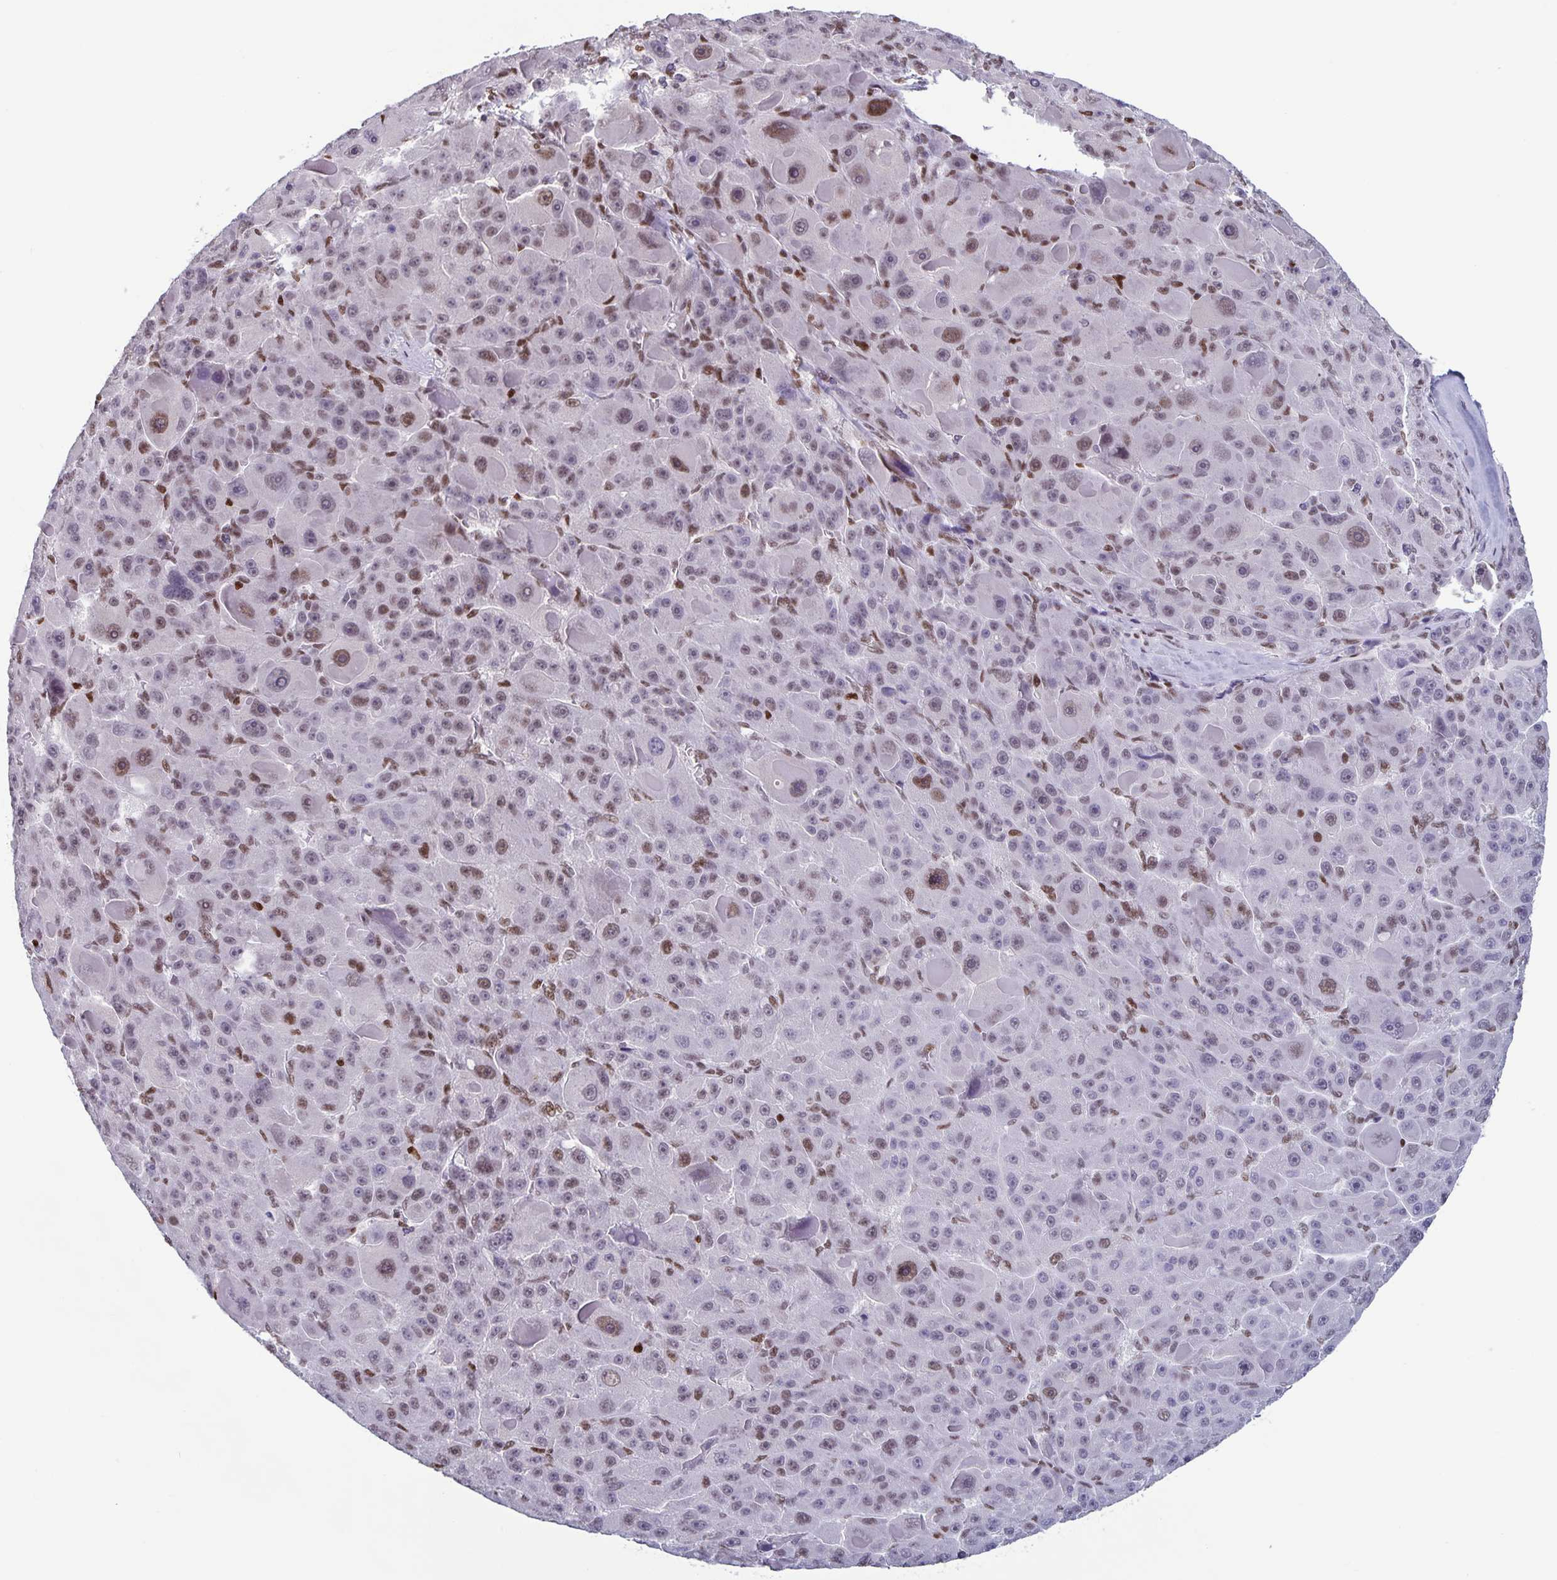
{"staining": {"intensity": "moderate", "quantity": "25%-75%", "location": "nuclear"}, "tissue": "liver cancer", "cell_type": "Tumor cells", "image_type": "cancer", "snomed": [{"axis": "morphology", "description": "Carcinoma, Hepatocellular, NOS"}, {"axis": "topography", "description": "Liver"}], "caption": "Liver cancer (hepatocellular carcinoma) stained with DAB (3,3'-diaminobenzidine) immunohistochemistry reveals medium levels of moderate nuclear expression in approximately 25%-75% of tumor cells.", "gene": "JUND", "patient": {"sex": "male", "age": 76}}